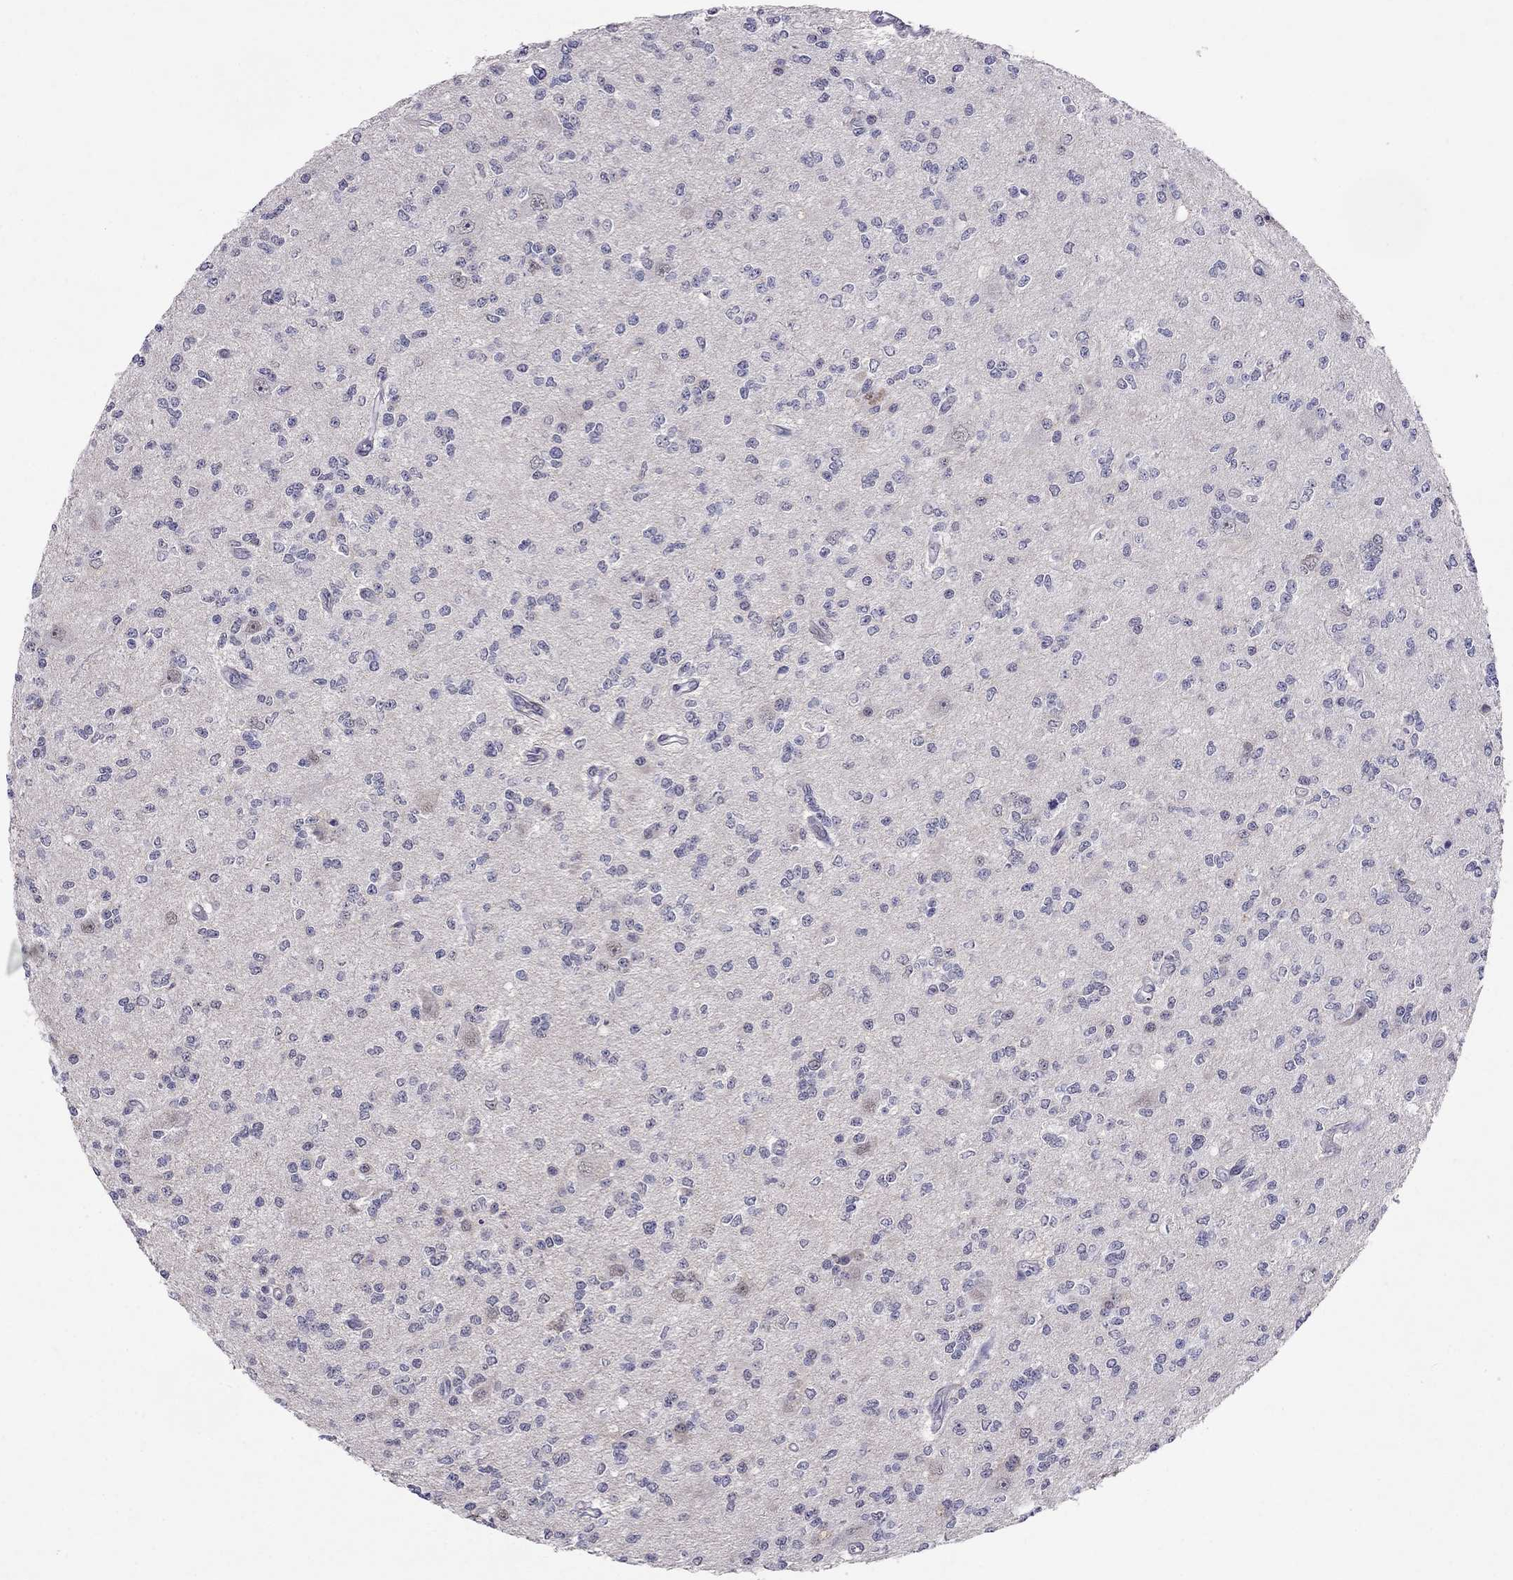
{"staining": {"intensity": "negative", "quantity": "none", "location": "none"}, "tissue": "glioma", "cell_type": "Tumor cells", "image_type": "cancer", "snomed": [{"axis": "morphology", "description": "Glioma, malignant, Low grade"}, {"axis": "topography", "description": "Brain"}], "caption": "Micrograph shows no protein positivity in tumor cells of malignant glioma (low-grade) tissue.", "gene": "MYO3B", "patient": {"sex": "male", "age": 67}}